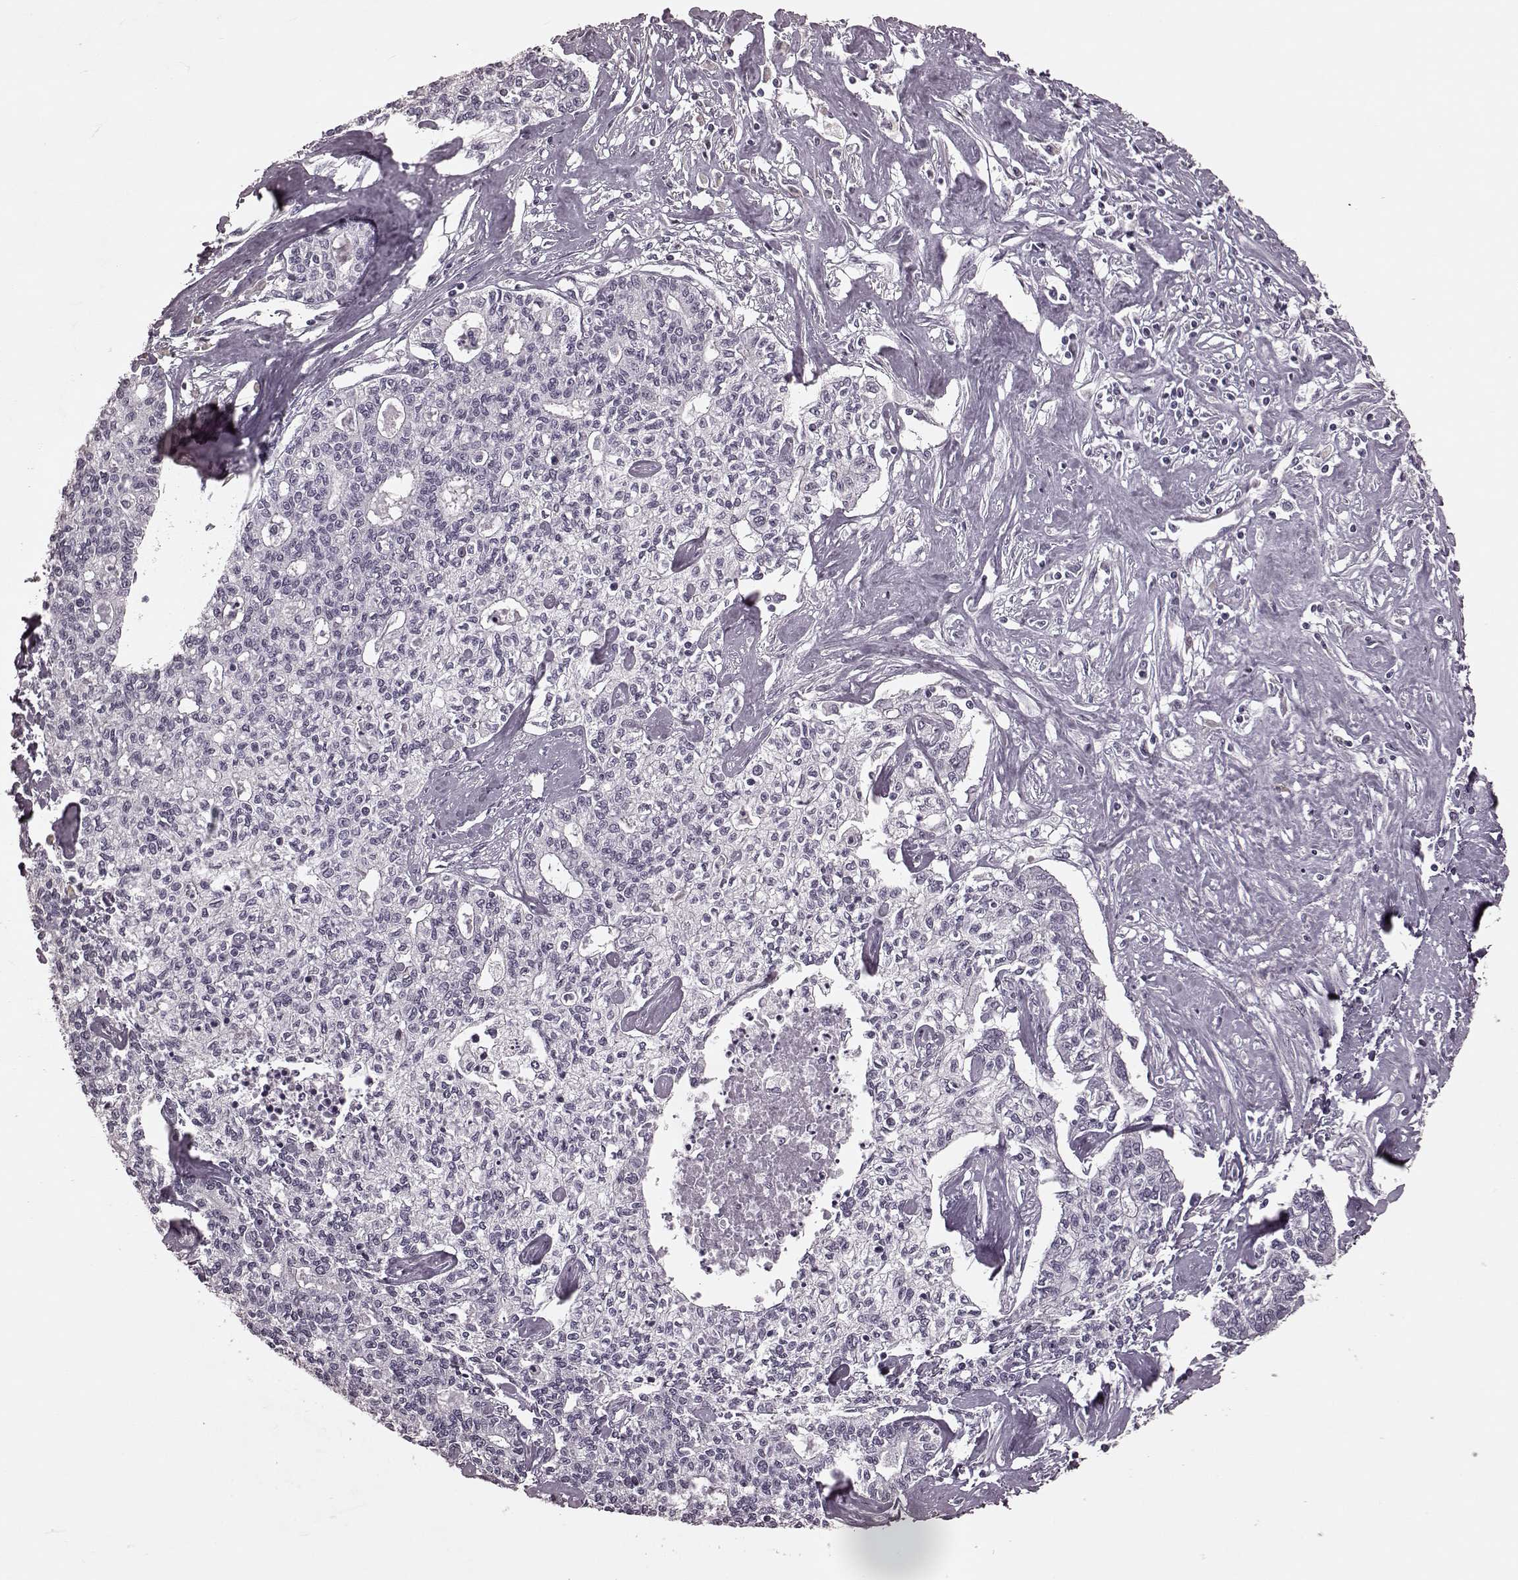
{"staining": {"intensity": "negative", "quantity": "none", "location": "none"}, "tissue": "liver cancer", "cell_type": "Tumor cells", "image_type": "cancer", "snomed": [{"axis": "morphology", "description": "Cholangiocarcinoma"}, {"axis": "topography", "description": "Liver"}], "caption": "Immunohistochemistry of cholangiocarcinoma (liver) shows no staining in tumor cells. (Immunohistochemistry, brightfield microscopy, high magnification).", "gene": "TRPM1", "patient": {"sex": "female", "age": 61}}